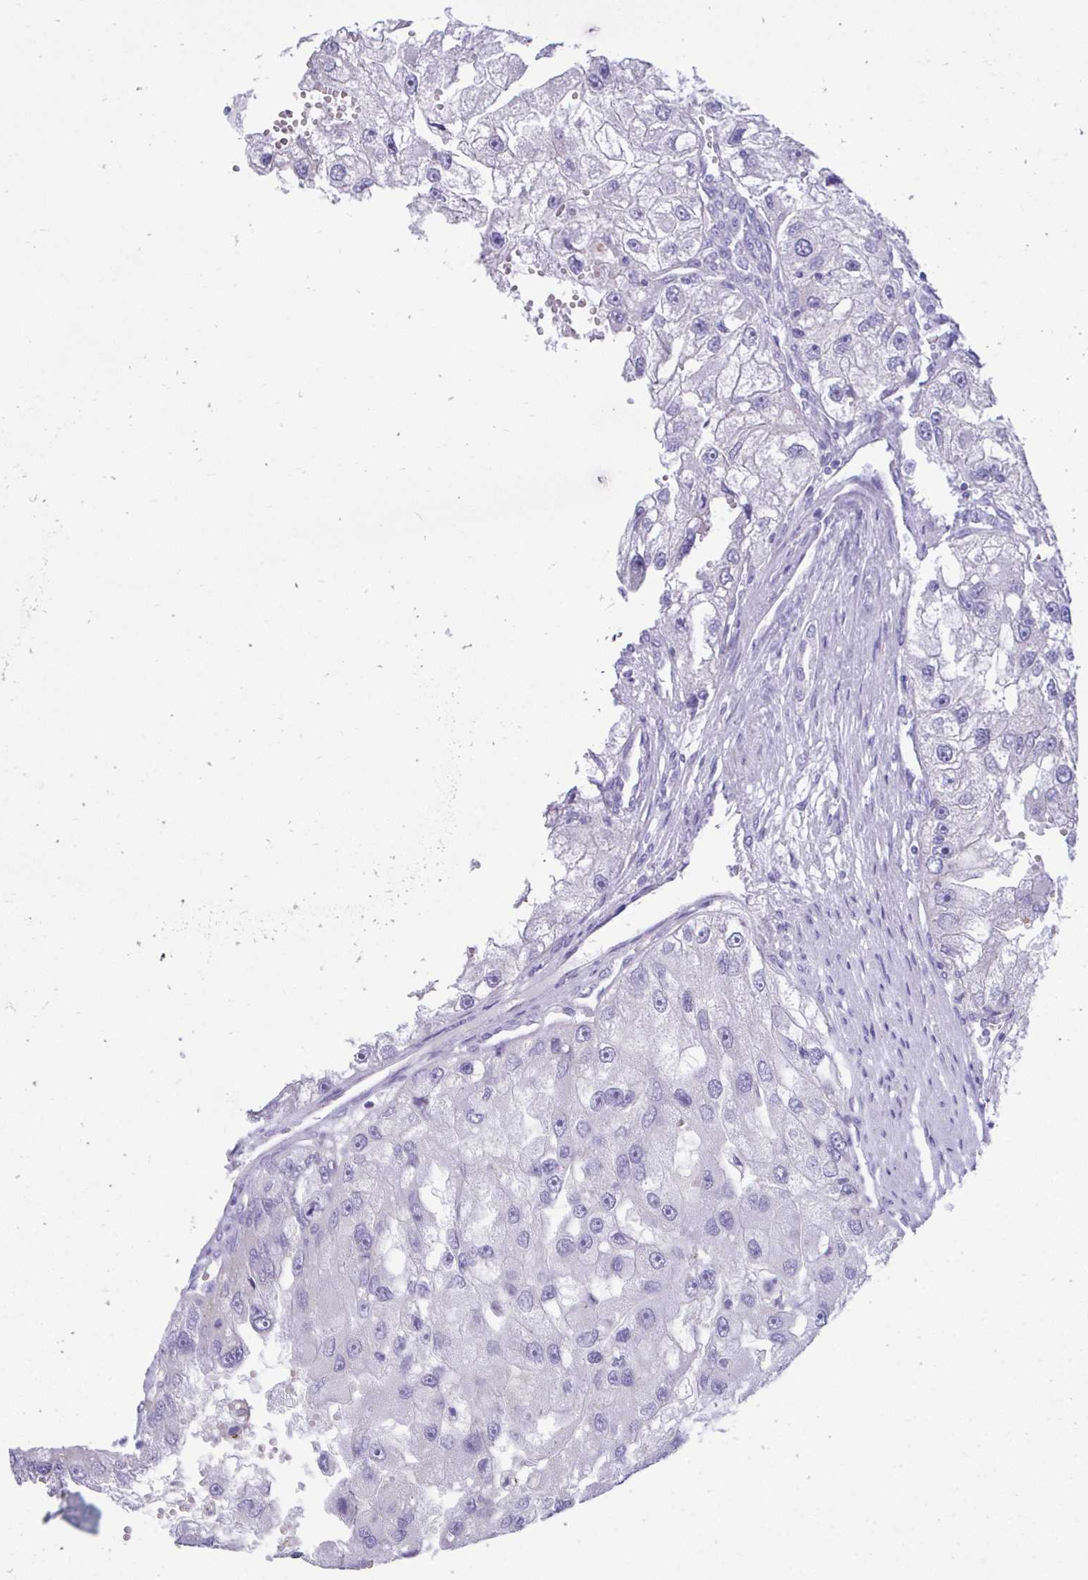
{"staining": {"intensity": "negative", "quantity": "none", "location": "none"}, "tissue": "renal cancer", "cell_type": "Tumor cells", "image_type": "cancer", "snomed": [{"axis": "morphology", "description": "Adenocarcinoma, NOS"}, {"axis": "topography", "description": "Kidney"}], "caption": "DAB (3,3'-diaminobenzidine) immunohistochemical staining of renal cancer (adenocarcinoma) displays no significant expression in tumor cells.", "gene": "PLEKHH1", "patient": {"sex": "male", "age": 63}}